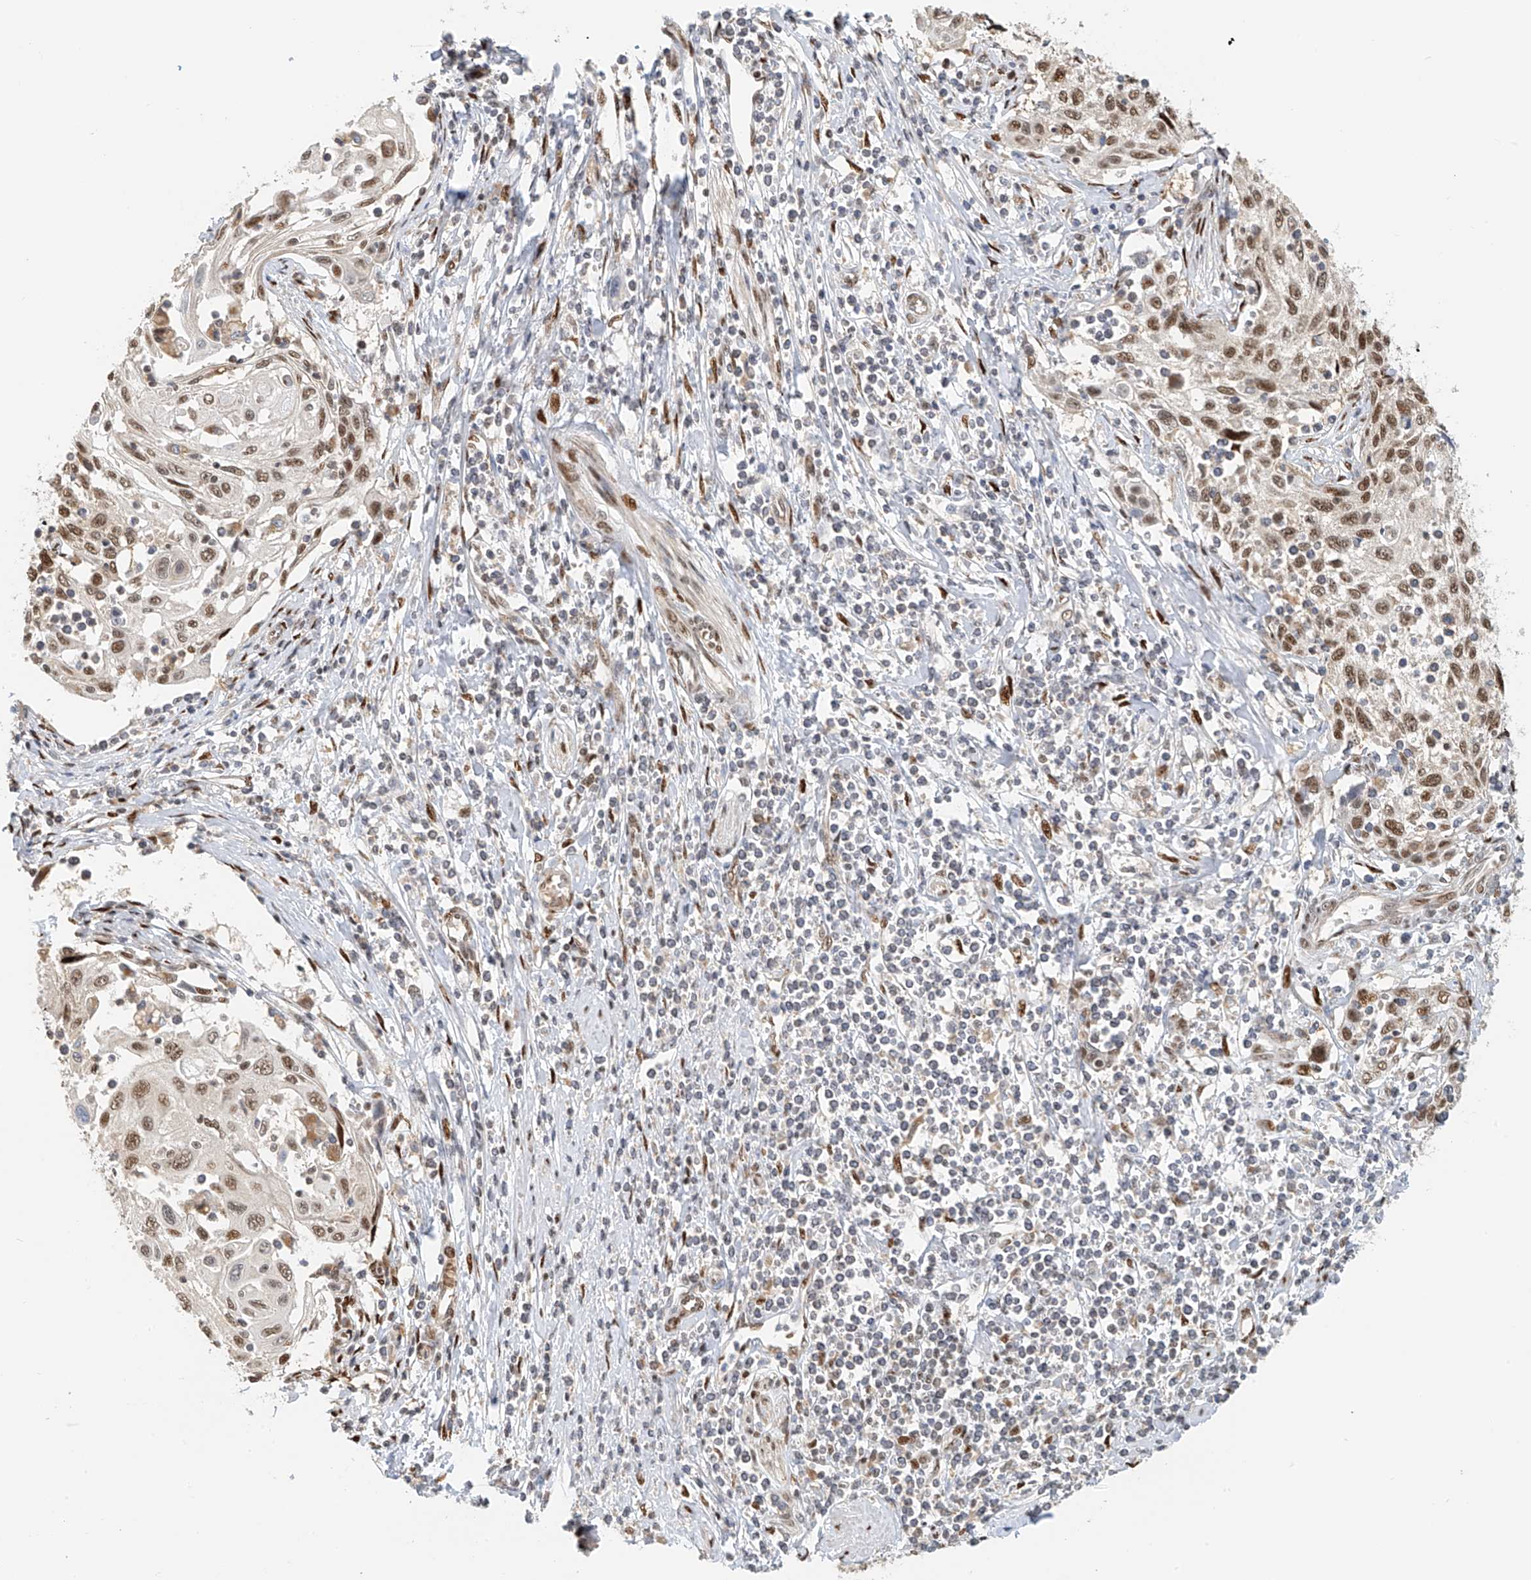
{"staining": {"intensity": "moderate", "quantity": ">75%", "location": "nuclear"}, "tissue": "cervical cancer", "cell_type": "Tumor cells", "image_type": "cancer", "snomed": [{"axis": "morphology", "description": "Squamous cell carcinoma, NOS"}, {"axis": "topography", "description": "Cervix"}], "caption": "Moderate nuclear staining is identified in about >75% of tumor cells in cervical cancer (squamous cell carcinoma).", "gene": "ZNF514", "patient": {"sex": "female", "age": 70}}